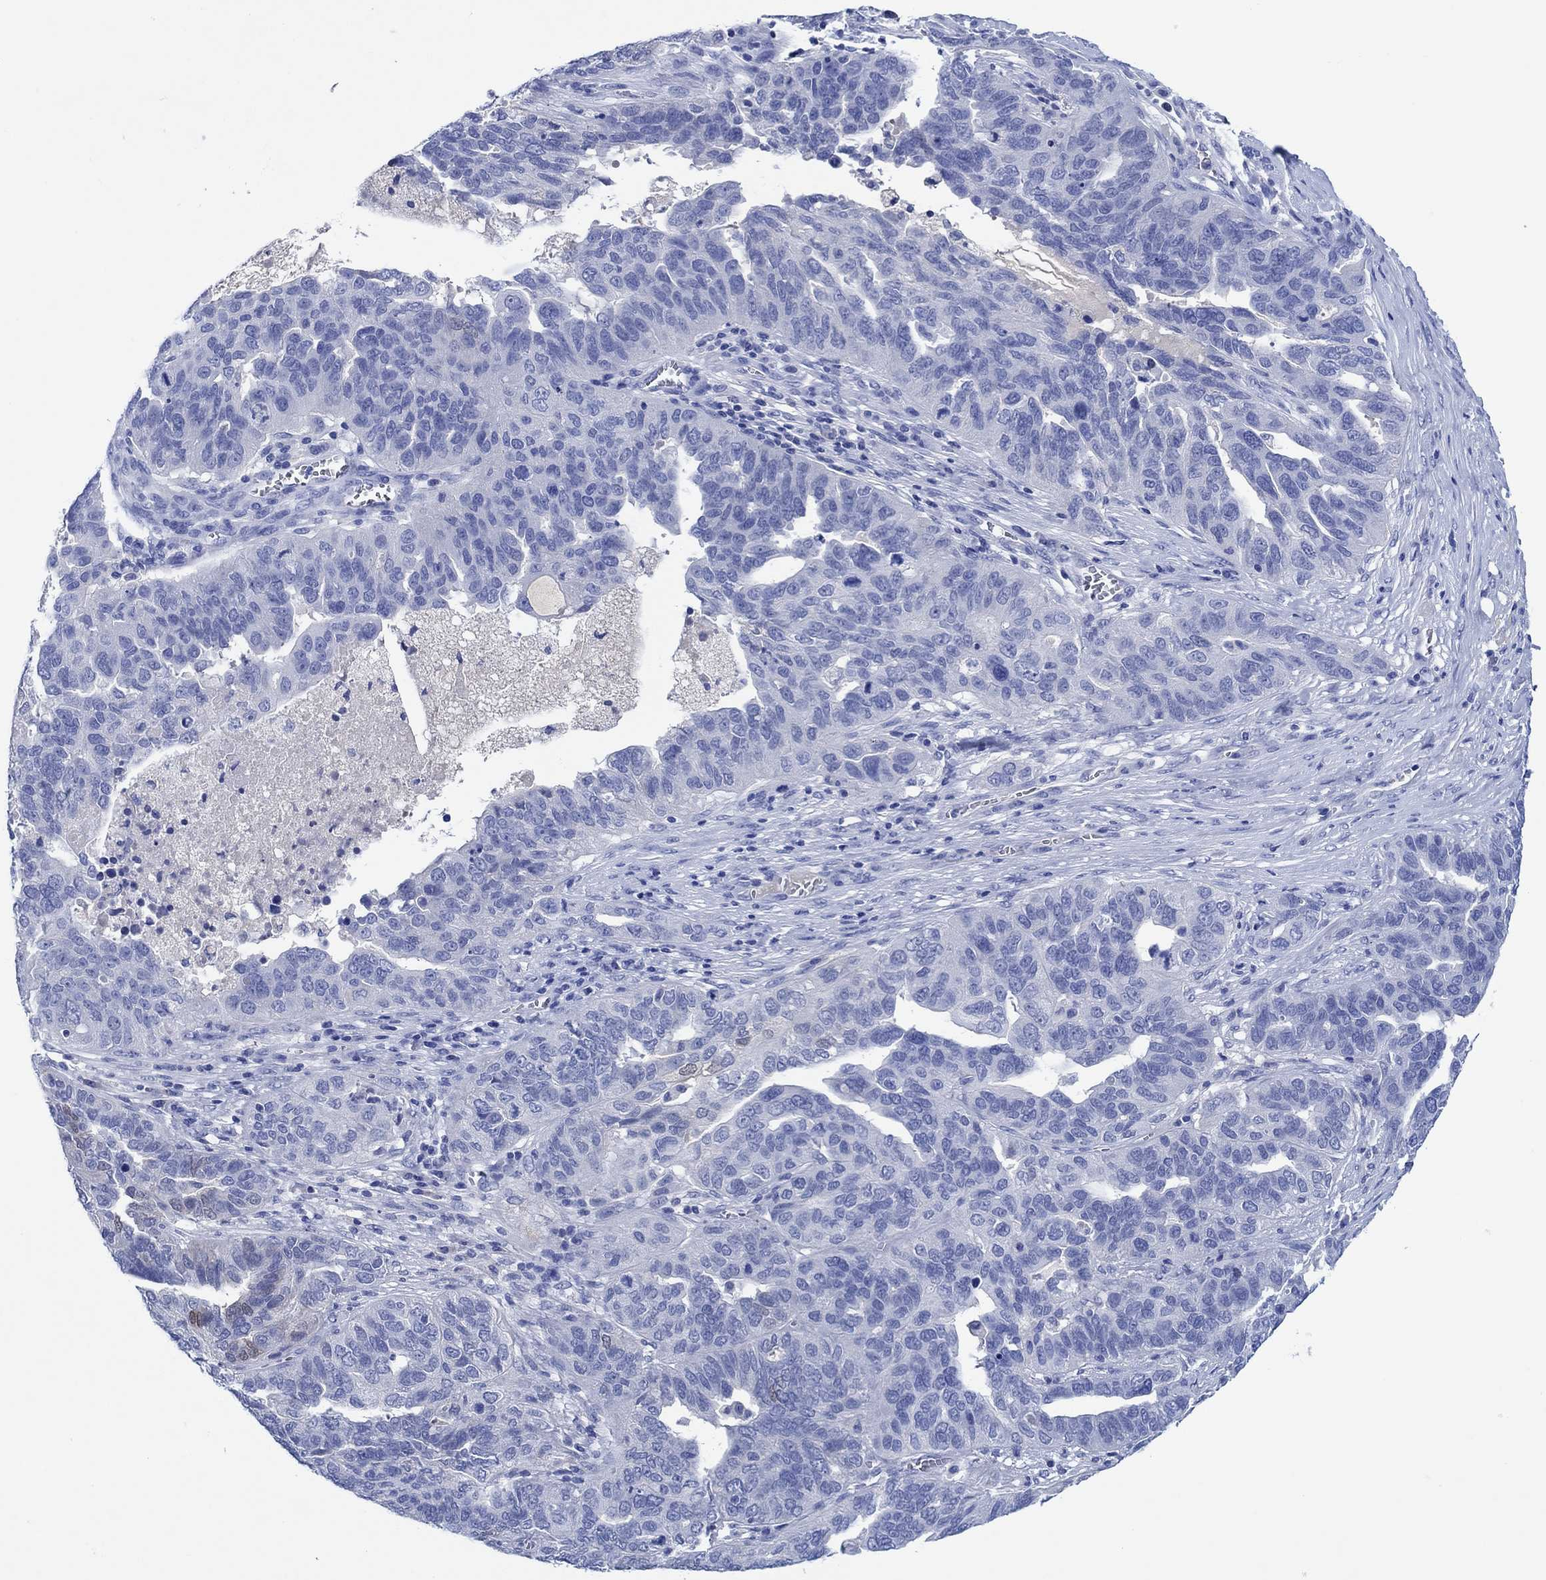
{"staining": {"intensity": "negative", "quantity": "none", "location": "none"}, "tissue": "ovarian cancer", "cell_type": "Tumor cells", "image_type": "cancer", "snomed": [{"axis": "morphology", "description": "Carcinoma, endometroid"}, {"axis": "topography", "description": "Soft tissue"}, {"axis": "topography", "description": "Ovary"}], "caption": "A micrograph of human ovarian cancer (endometroid carcinoma) is negative for staining in tumor cells.", "gene": "CPNE6", "patient": {"sex": "female", "age": 52}}